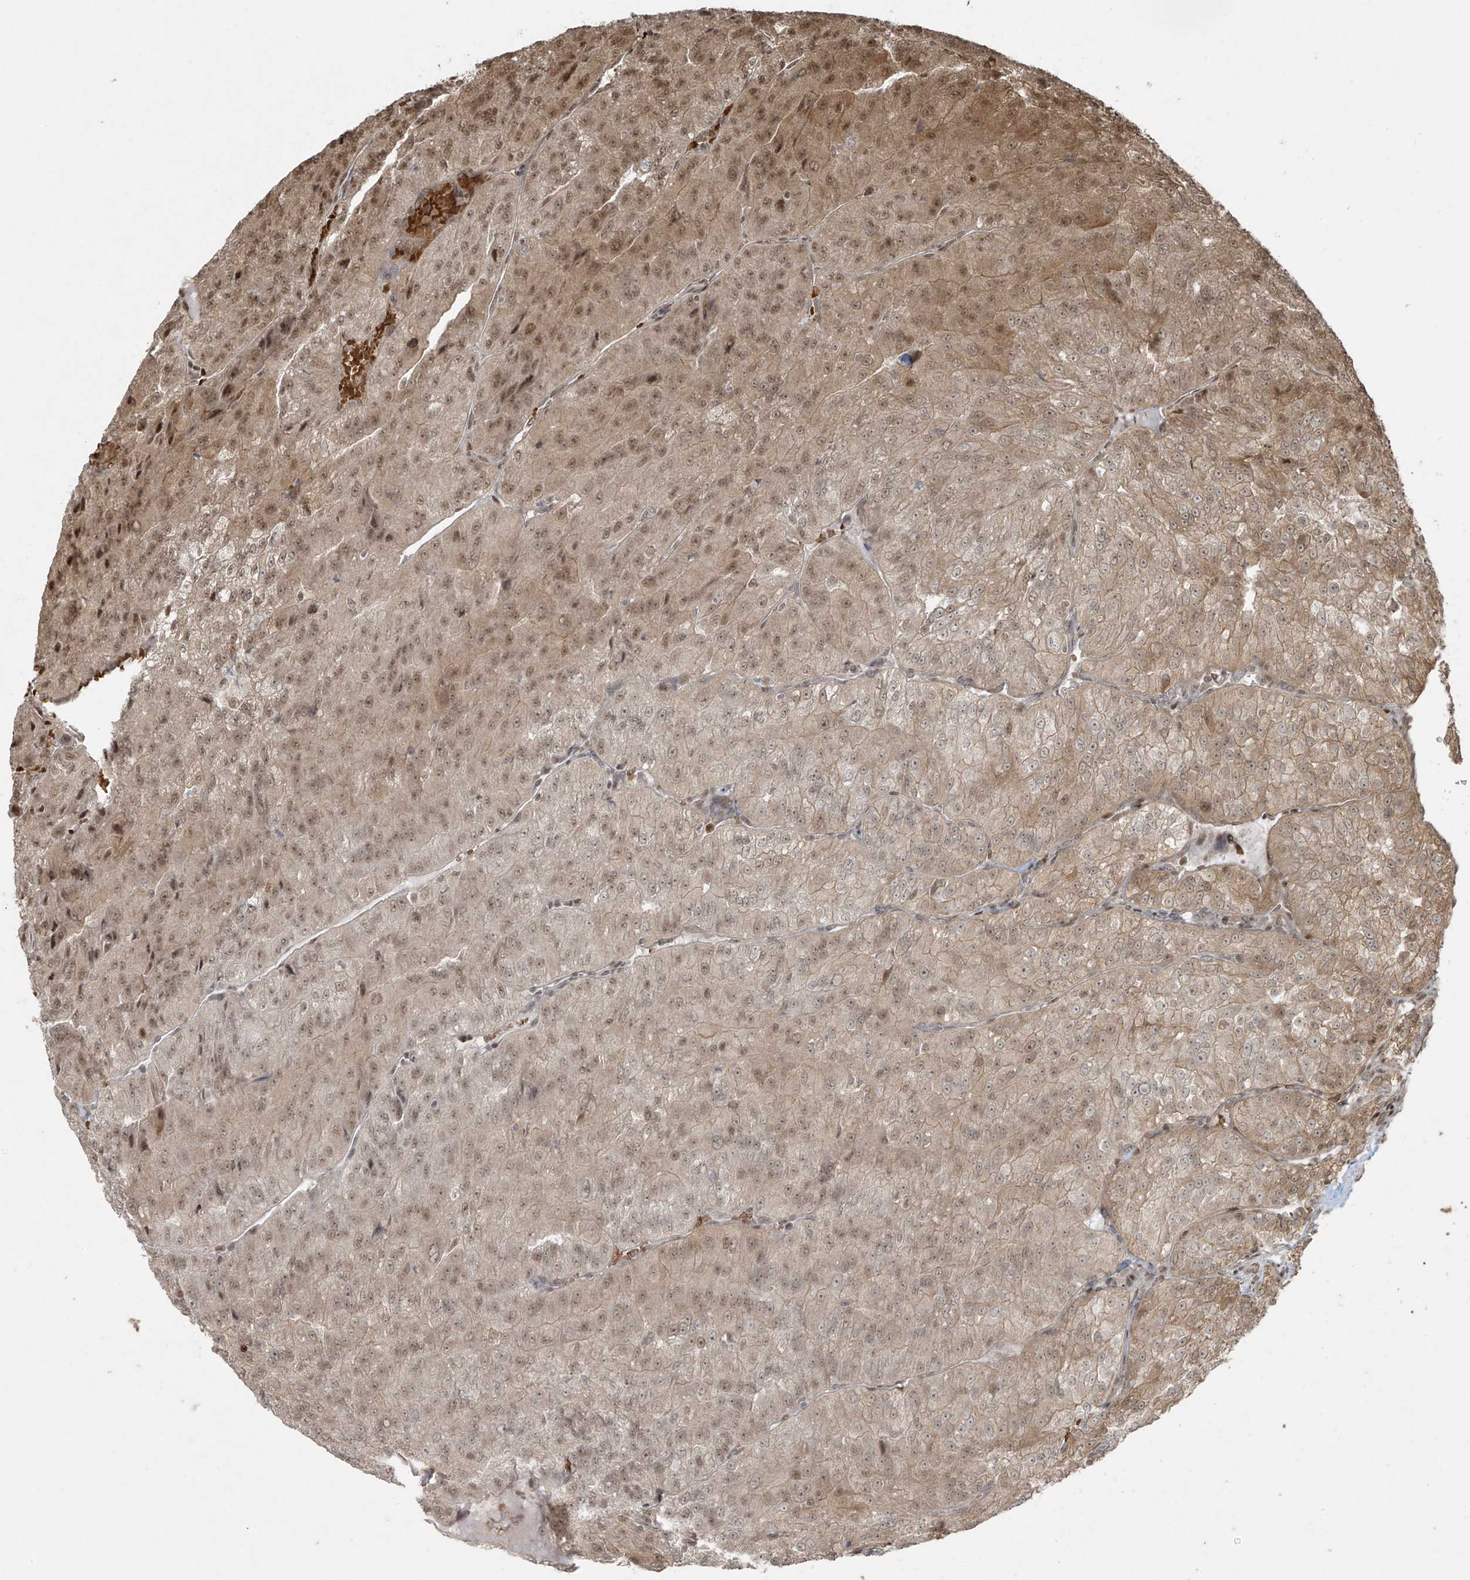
{"staining": {"intensity": "moderate", "quantity": ">75%", "location": "cytoplasmic/membranous,nuclear"}, "tissue": "renal cancer", "cell_type": "Tumor cells", "image_type": "cancer", "snomed": [{"axis": "morphology", "description": "Adenocarcinoma, NOS"}, {"axis": "topography", "description": "Kidney"}], "caption": "Adenocarcinoma (renal) tissue displays moderate cytoplasmic/membranous and nuclear staining in approximately >75% of tumor cells, visualized by immunohistochemistry.", "gene": "TTC22", "patient": {"sex": "female", "age": 63}}